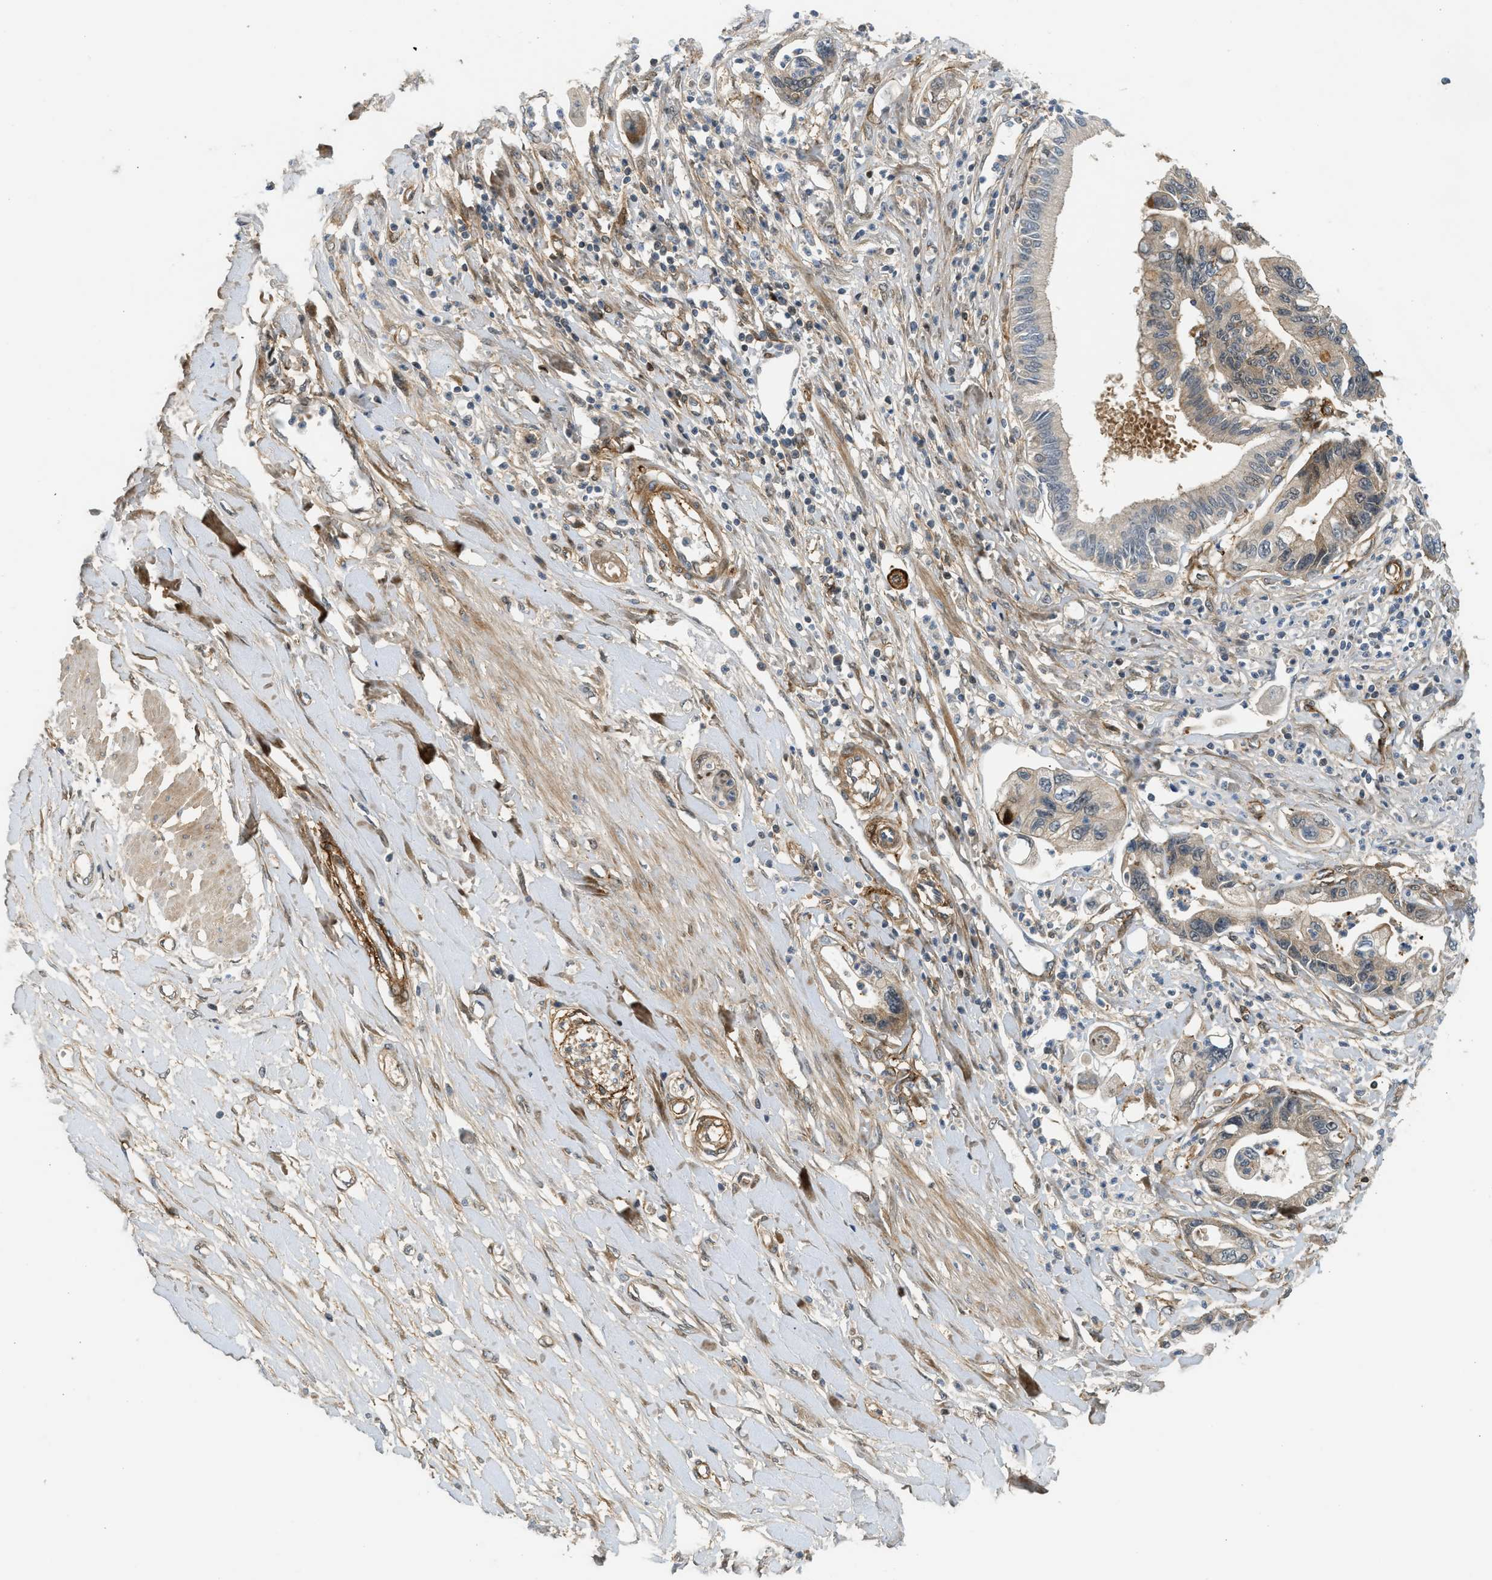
{"staining": {"intensity": "weak", "quantity": ">75%", "location": "cytoplasmic/membranous"}, "tissue": "pancreatic cancer", "cell_type": "Tumor cells", "image_type": "cancer", "snomed": [{"axis": "morphology", "description": "Adenocarcinoma, NOS"}, {"axis": "topography", "description": "Pancreas"}], "caption": "There is low levels of weak cytoplasmic/membranous staining in tumor cells of pancreatic cancer, as demonstrated by immunohistochemical staining (brown color).", "gene": "EDNRA", "patient": {"sex": "male", "age": 56}}